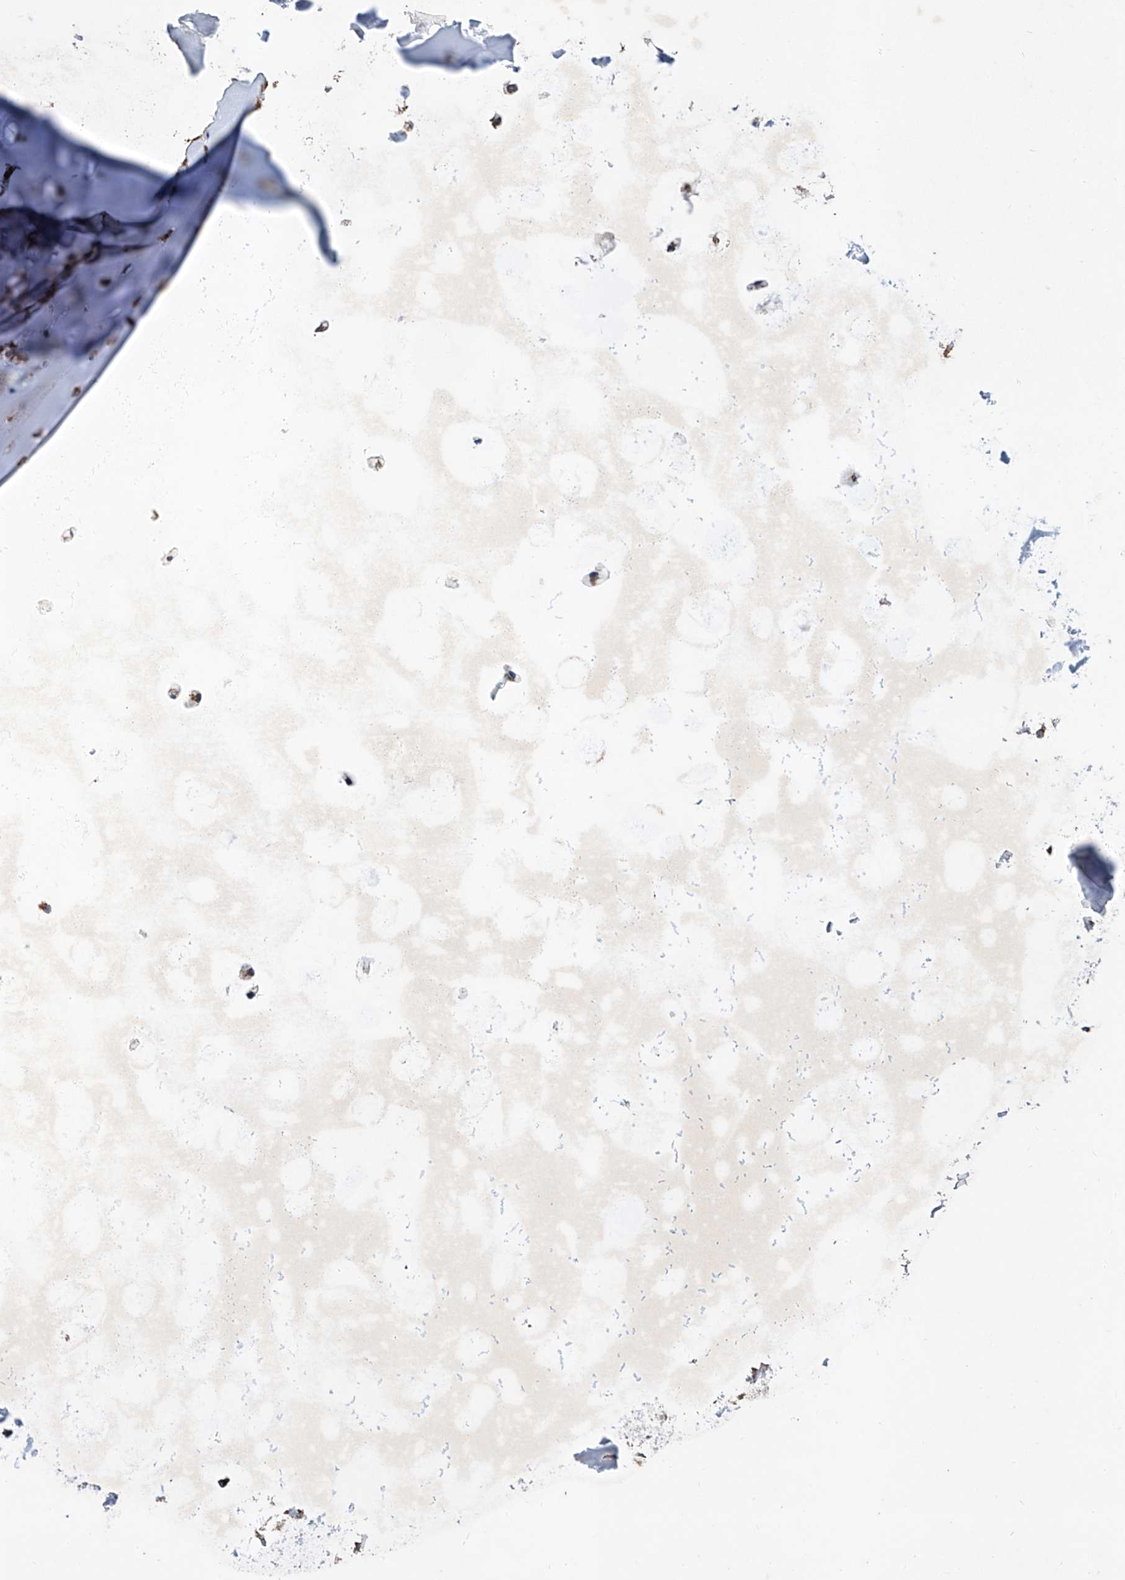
{"staining": {"intensity": "strong", "quantity": ">75%", "location": "cytoplasmic/membranous"}, "tissue": "adipose tissue", "cell_type": "Adipocytes", "image_type": "normal", "snomed": [{"axis": "morphology", "description": "Normal tissue, NOS"}, {"axis": "morphology", "description": "Basal cell carcinoma"}, {"axis": "topography", "description": "Cartilage tissue"}, {"axis": "topography", "description": "Nasopharynx"}, {"axis": "topography", "description": "Oral tissue"}], "caption": "Brown immunohistochemical staining in benign human adipose tissue reveals strong cytoplasmic/membranous expression in about >75% of adipocytes.", "gene": "ASCC3", "patient": {"sex": "female", "age": 77}}